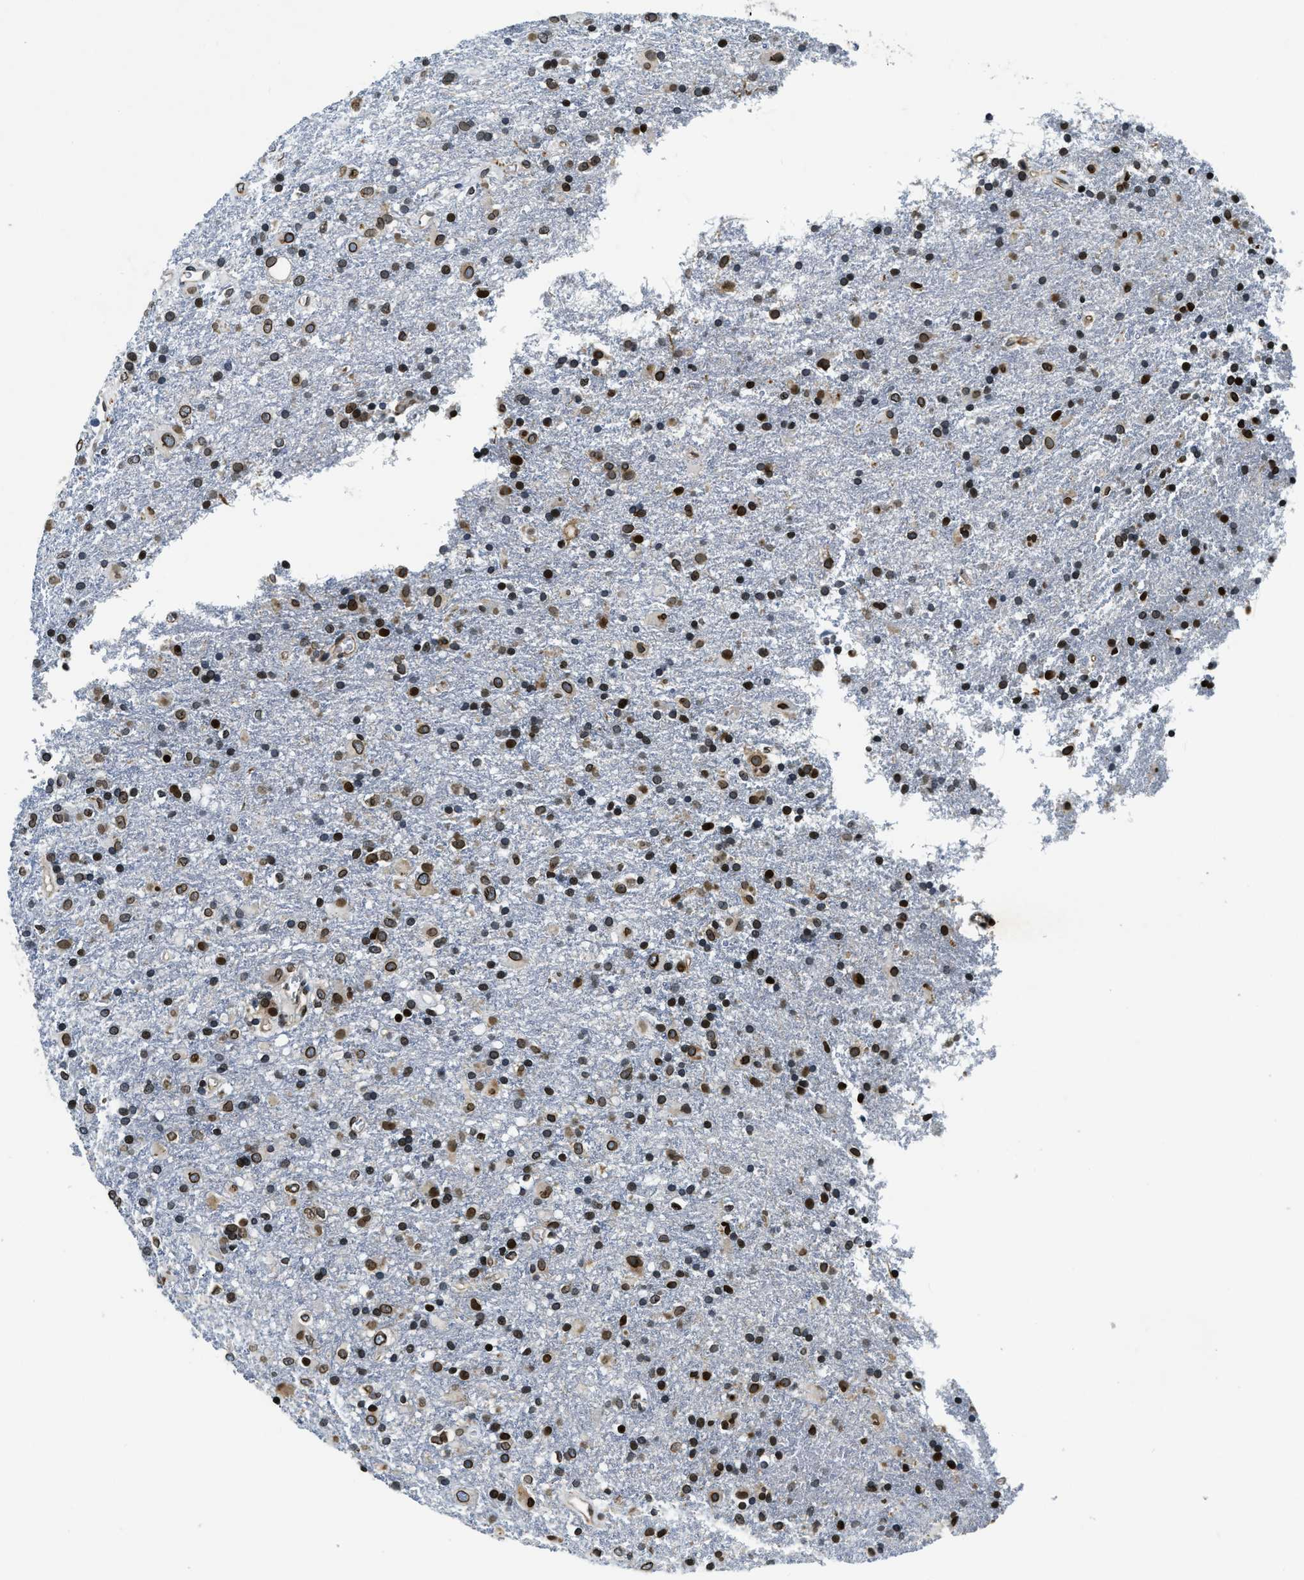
{"staining": {"intensity": "moderate", "quantity": ">75%", "location": "cytoplasmic/membranous,nuclear"}, "tissue": "glioma", "cell_type": "Tumor cells", "image_type": "cancer", "snomed": [{"axis": "morphology", "description": "Glioma, malignant, Low grade"}, {"axis": "topography", "description": "Brain"}], "caption": "This is an image of IHC staining of malignant glioma (low-grade), which shows moderate expression in the cytoplasmic/membranous and nuclear of tumor cells.", "gene": "ZC3HC1", "patient": {"sex": "male", "age": 65}}